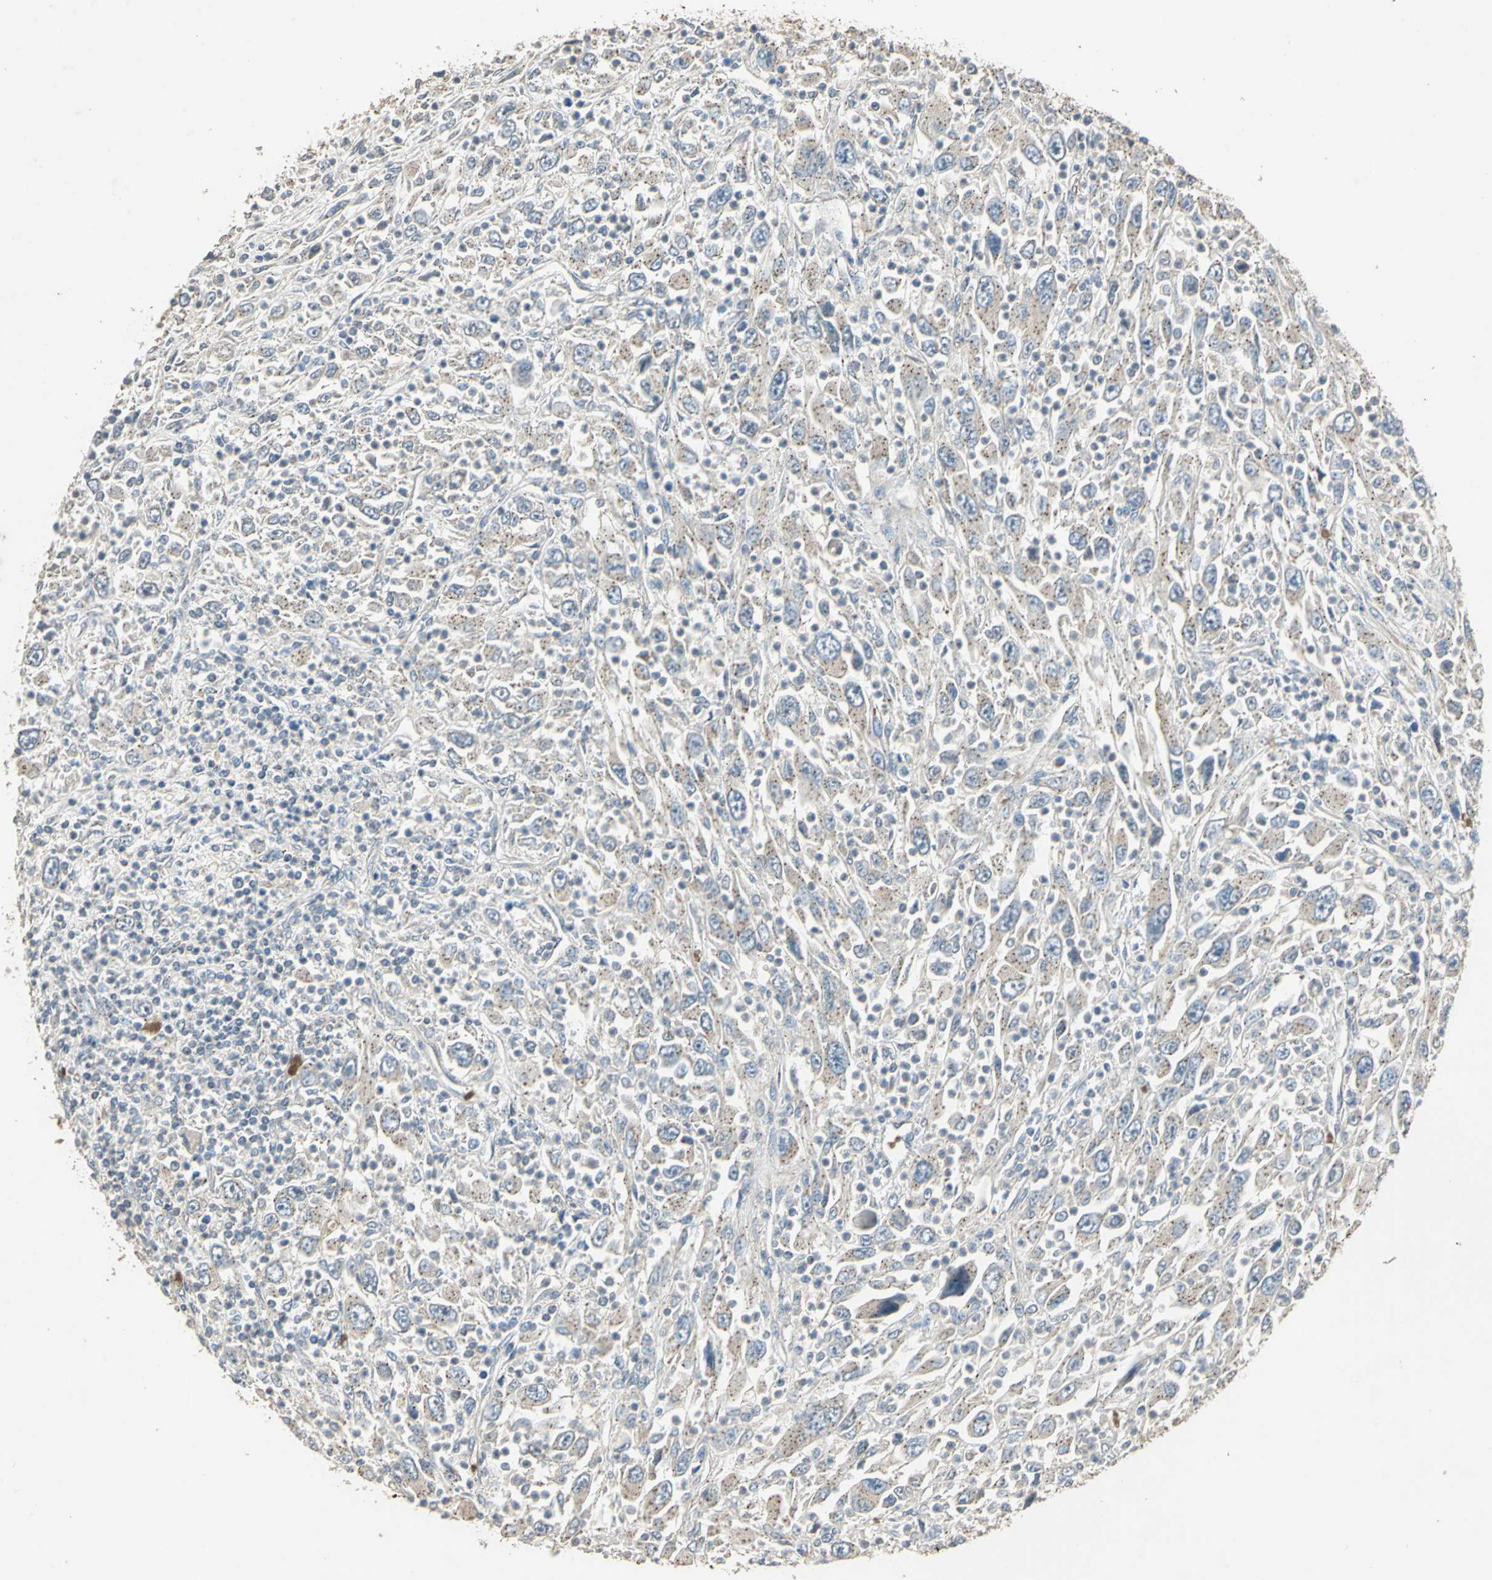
{"staining": {"intensity": "weak", "quantity": "25%-75%", "location": "cytoplasmic/membranous"}, "tissue": "melanoma", "cell_type": "Tumor cells", "image_type": "cancer", "snomed": [{"axis": "morphology", "description": "Malignant melanoma, Metastatic site"}, {"axis": "topography", "description": "Skin"}], "caption": "This is an image of IHC staining of melanoma, which shows weak expression in the cytoplasmic/membranous of tumor cells.", "gene": "POLRMT", "patient": {"sex": "female", "age": 56}}